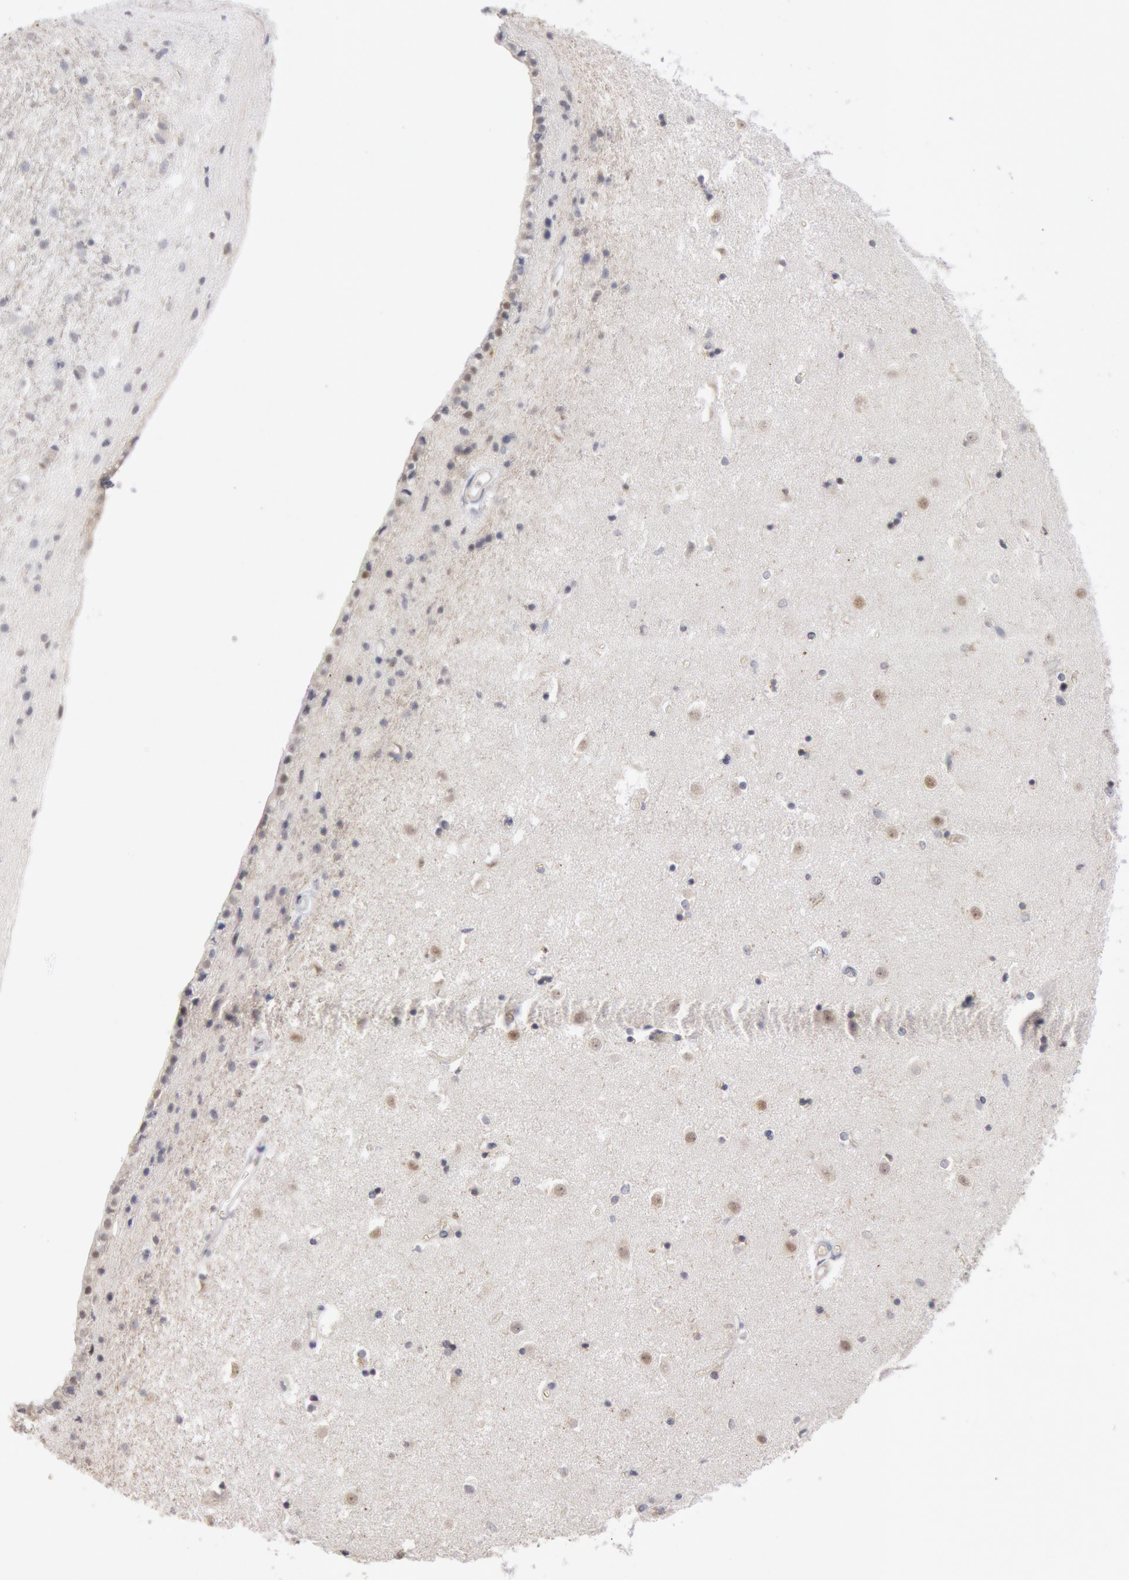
{"staining": {"intensity": "negative", "quantity": "none", "location": "none"}, "tissue": "caudate", "cell_type": "Glial cells", "image_type": "normal", "snomed": [{"axis": "morphology", "description": "Normal tissue, NOS"}, {"axis": "topography", "description": "Lateral ventricle wall"}], "caption": "Glial cells show no significant staining in normal caudate. (DAB (3,3'-diaminobenzidine) IHC with hematoxylin counter stain).", "gene": "WDHD1", "patient": {"sex": "female", "age": 54}}